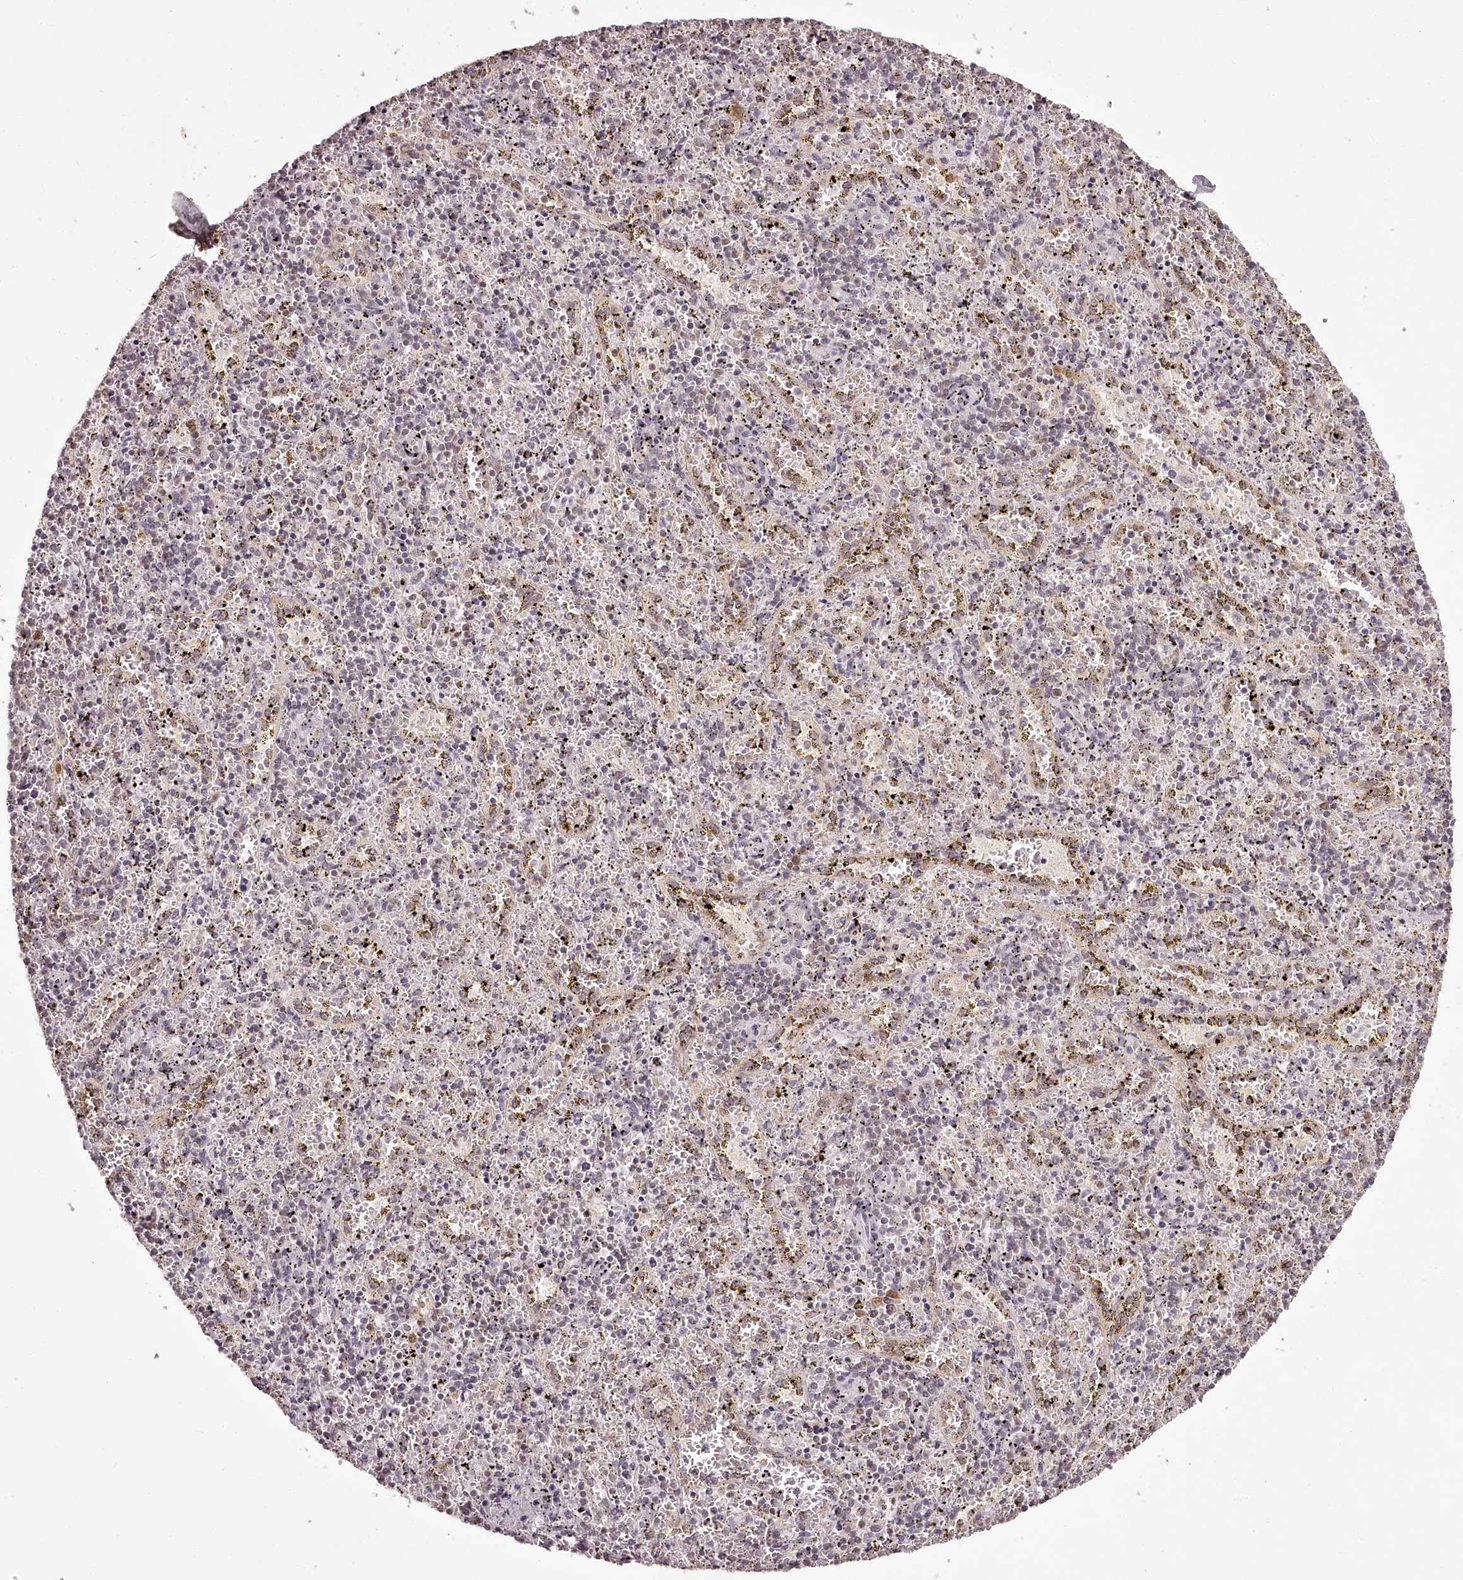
{"staining": {"intensity": "moderate", "quantity": "<25%", "location": "cytoplasmic/membranous"}, "tissue": "spleen", "cell_type": "Cells in red pulp", "image_type": "normal", "snomed": [{"axis": "morphology", "description": "Normal tissue, NOS"}, {"axis": "topography", "description": "Spleen"}], "caption": "Immunohistochemistry (IHC) micrograph of benign spleen stained for a protein (brown), which reveals low levels of moderate cytoplasmic/membranous expression in approximately <25% of cells in red pulp.", "gene": "CHCHD2", "patient": {"sex": "male", "age": 11}}